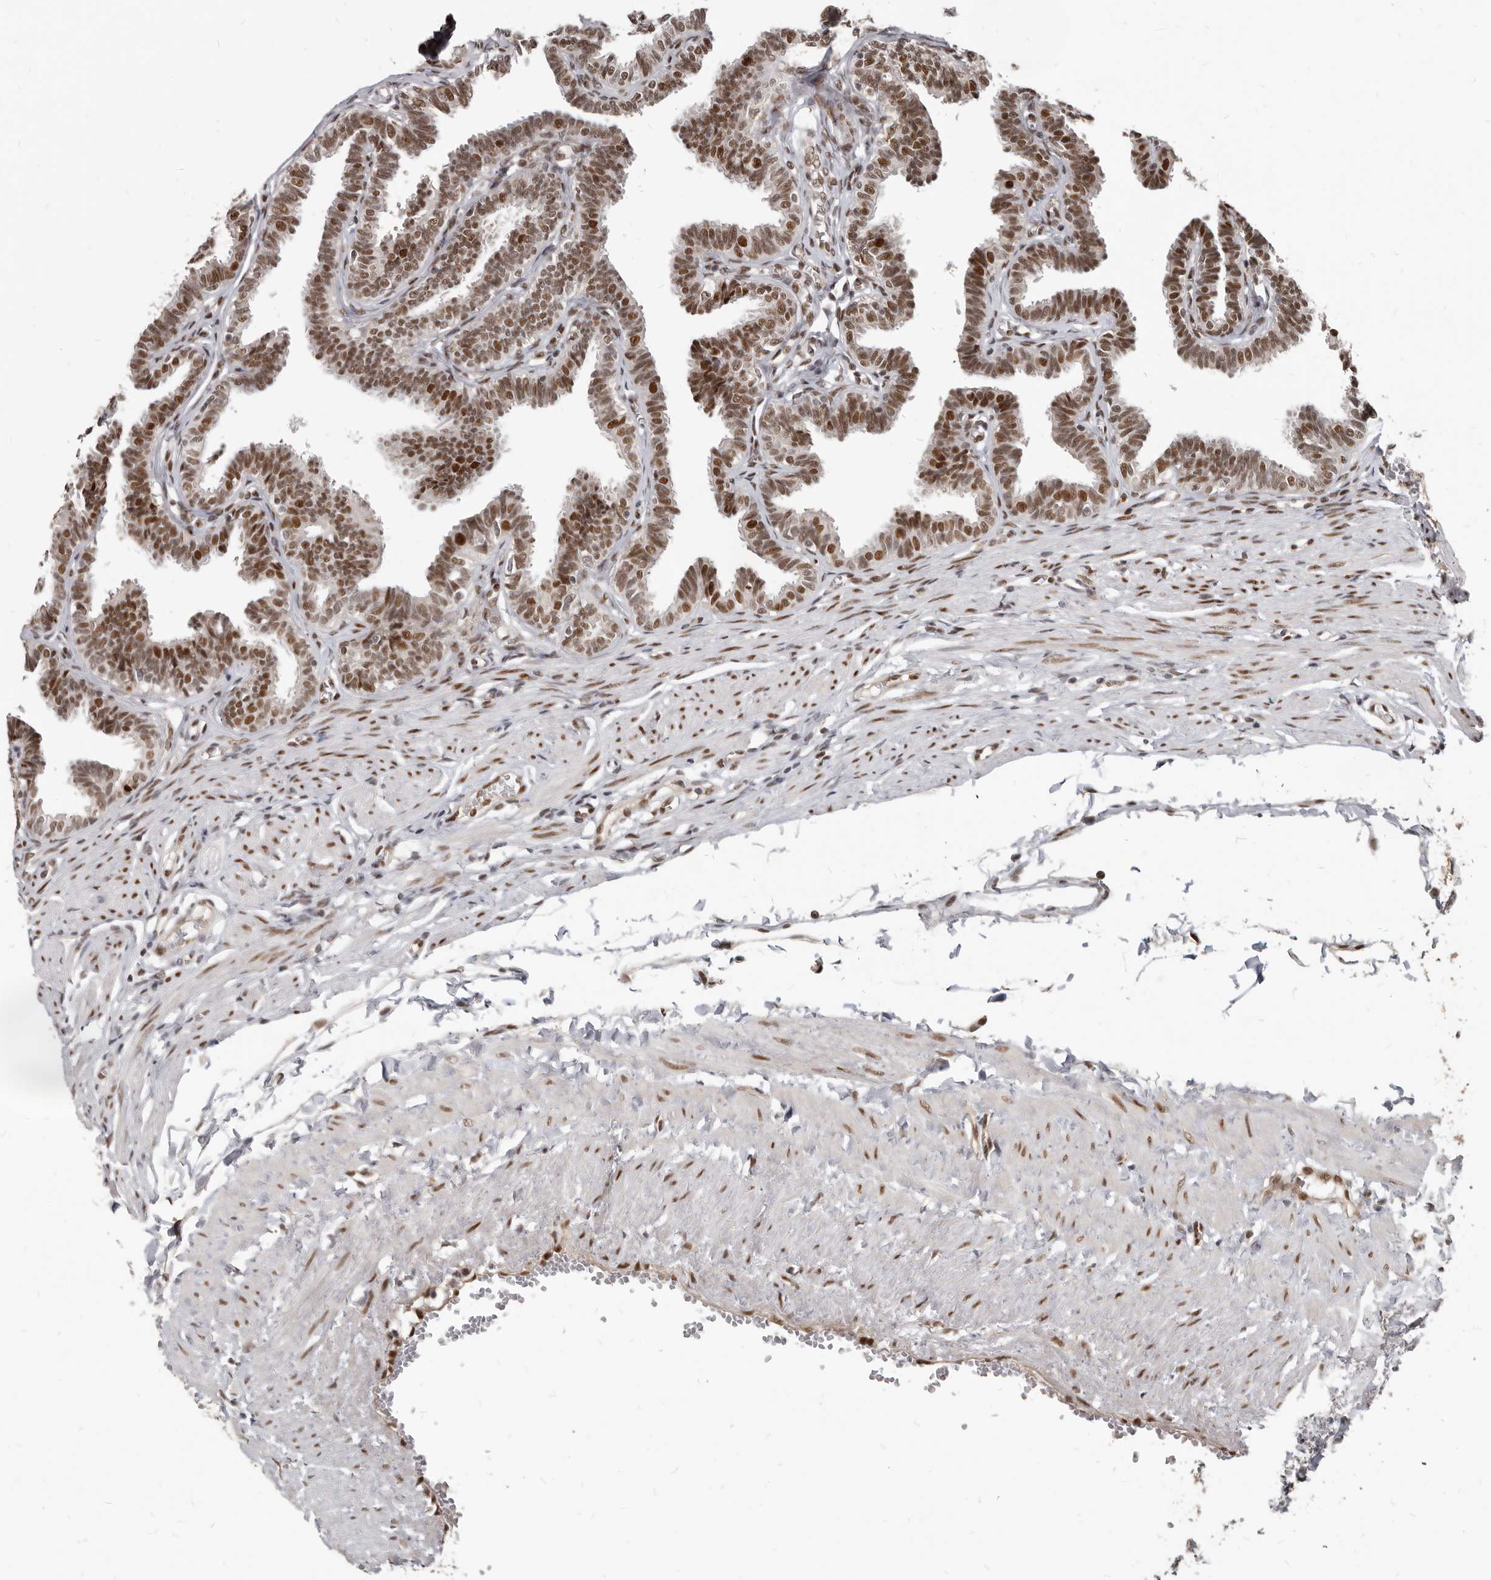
{"staining": {"intensity": "strong", "quantity": ">75%", "location": "nuclear"}, "tissue": "fallopian tube", "cell_type": "Glandular cells", "image_type": "normal", "snomed": [{"axis": "morphology", "description": "Normal tissue, NOS"}, {"axis": "topography", "description": "Fallopian tube"}, {"axis": "topography", "description": "Ovary"}], "caption": "Brown immunohistochemical staining in unremarkable human fallopian tube exhibits strong nuclear positivity in approximately >75% of glandular cells. (brown staining indicates protein expression, while blue staining denotes nuclei).", "gene": "ATF5", "patient": {"sex": "female", "age": 23}}